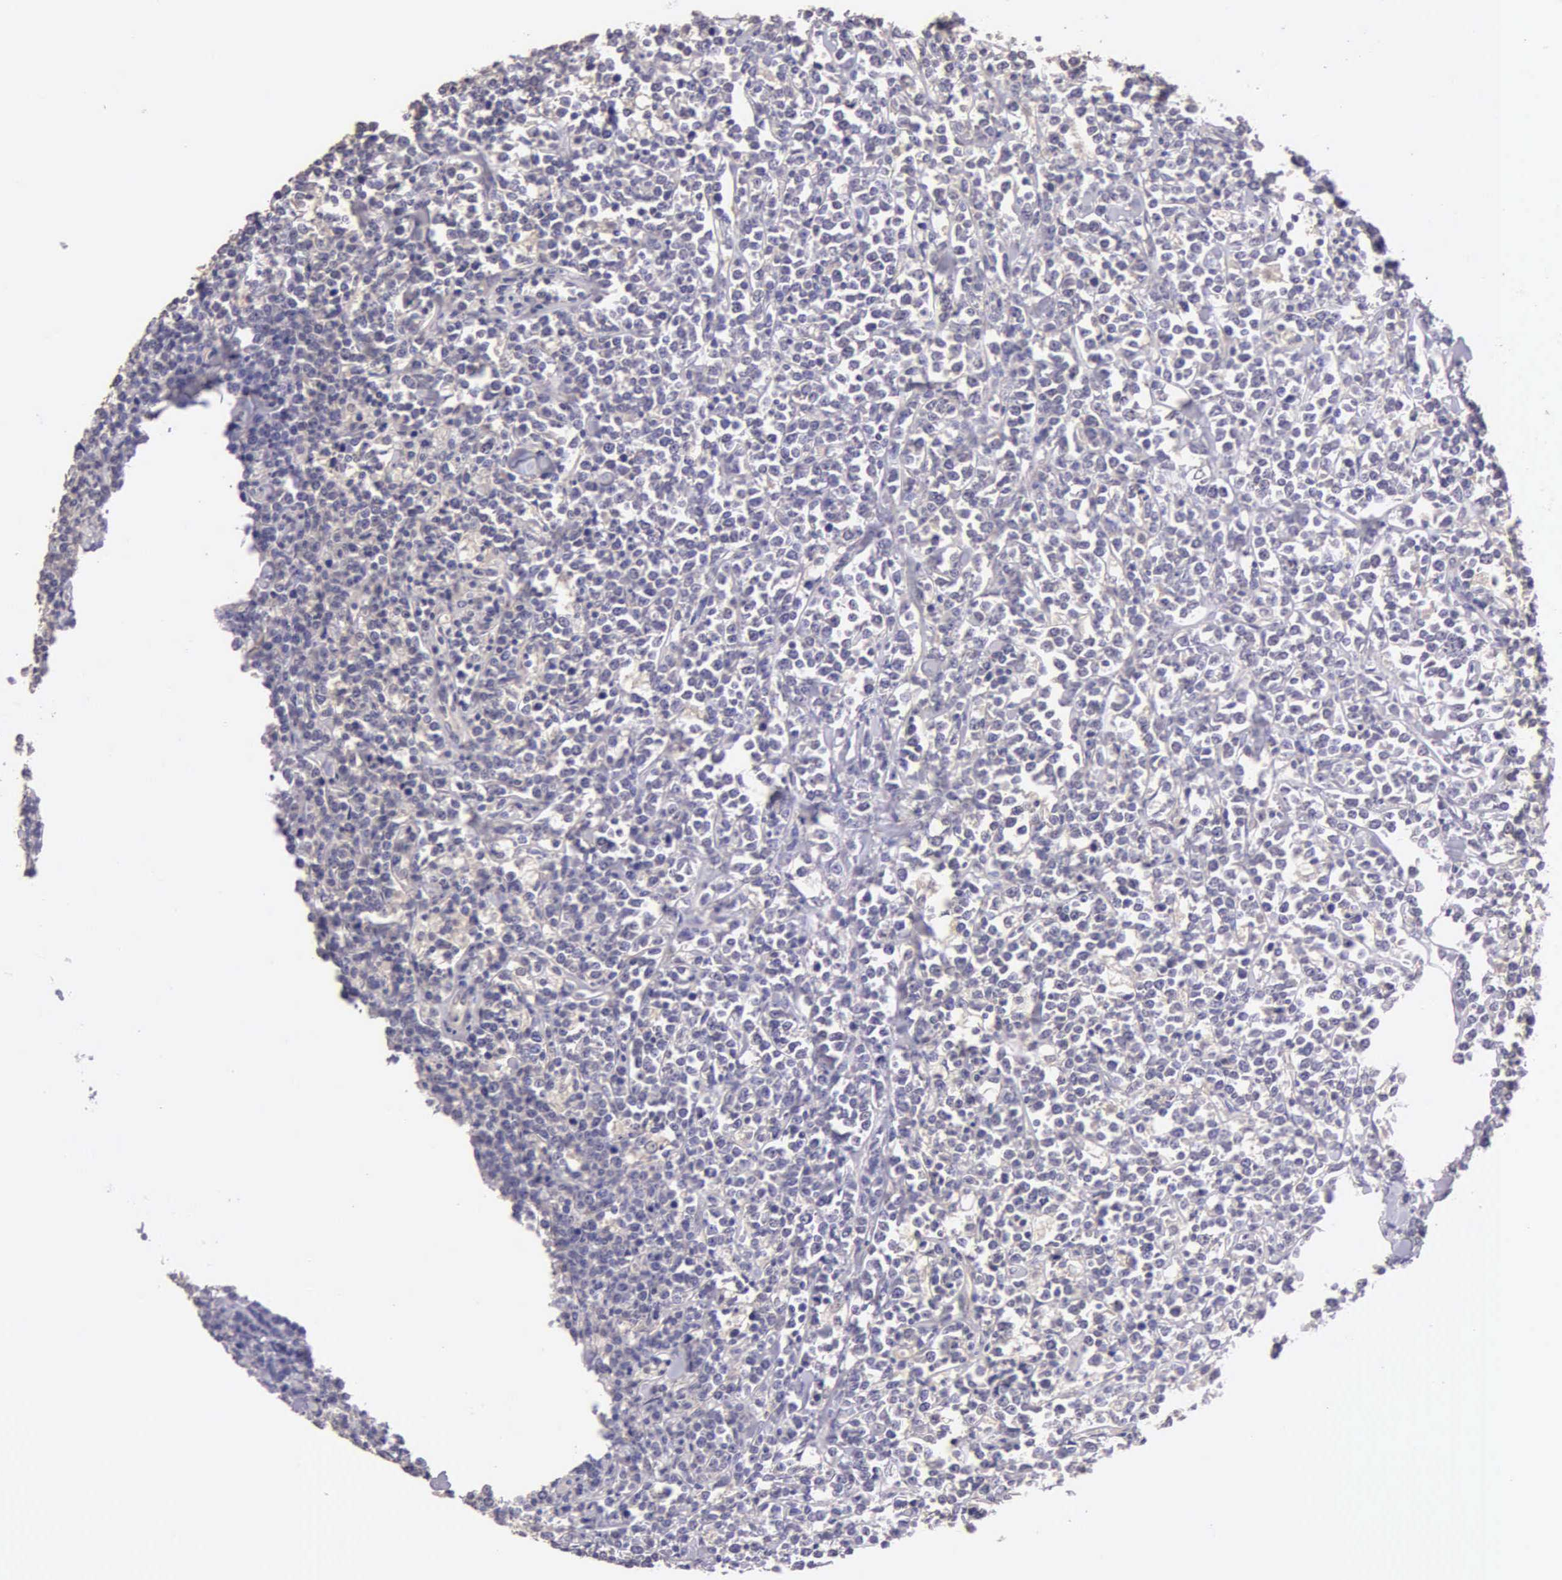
{"staining": {"intensity": "negative", "quantity": "none", "location": "none"}, "tissue": "lymphoma", "cell_type": "Tumor cells", "image_type": "cancer", "snomed": [{"axis": "morphology", "description": "Malignant lymphoma, non-Hodgkin's type, High grade"}, {"axis": "topography", "description": "Small intestine"}, {"axis": "topography", "description": "Colon"}], "caption": "Immunohistochemistry image of human lymphoma stained for a protein (brown), which reveals no positivity in tumor cells.", "gene": "ESR1", "patient": {"sex": "male", "age": 8}}